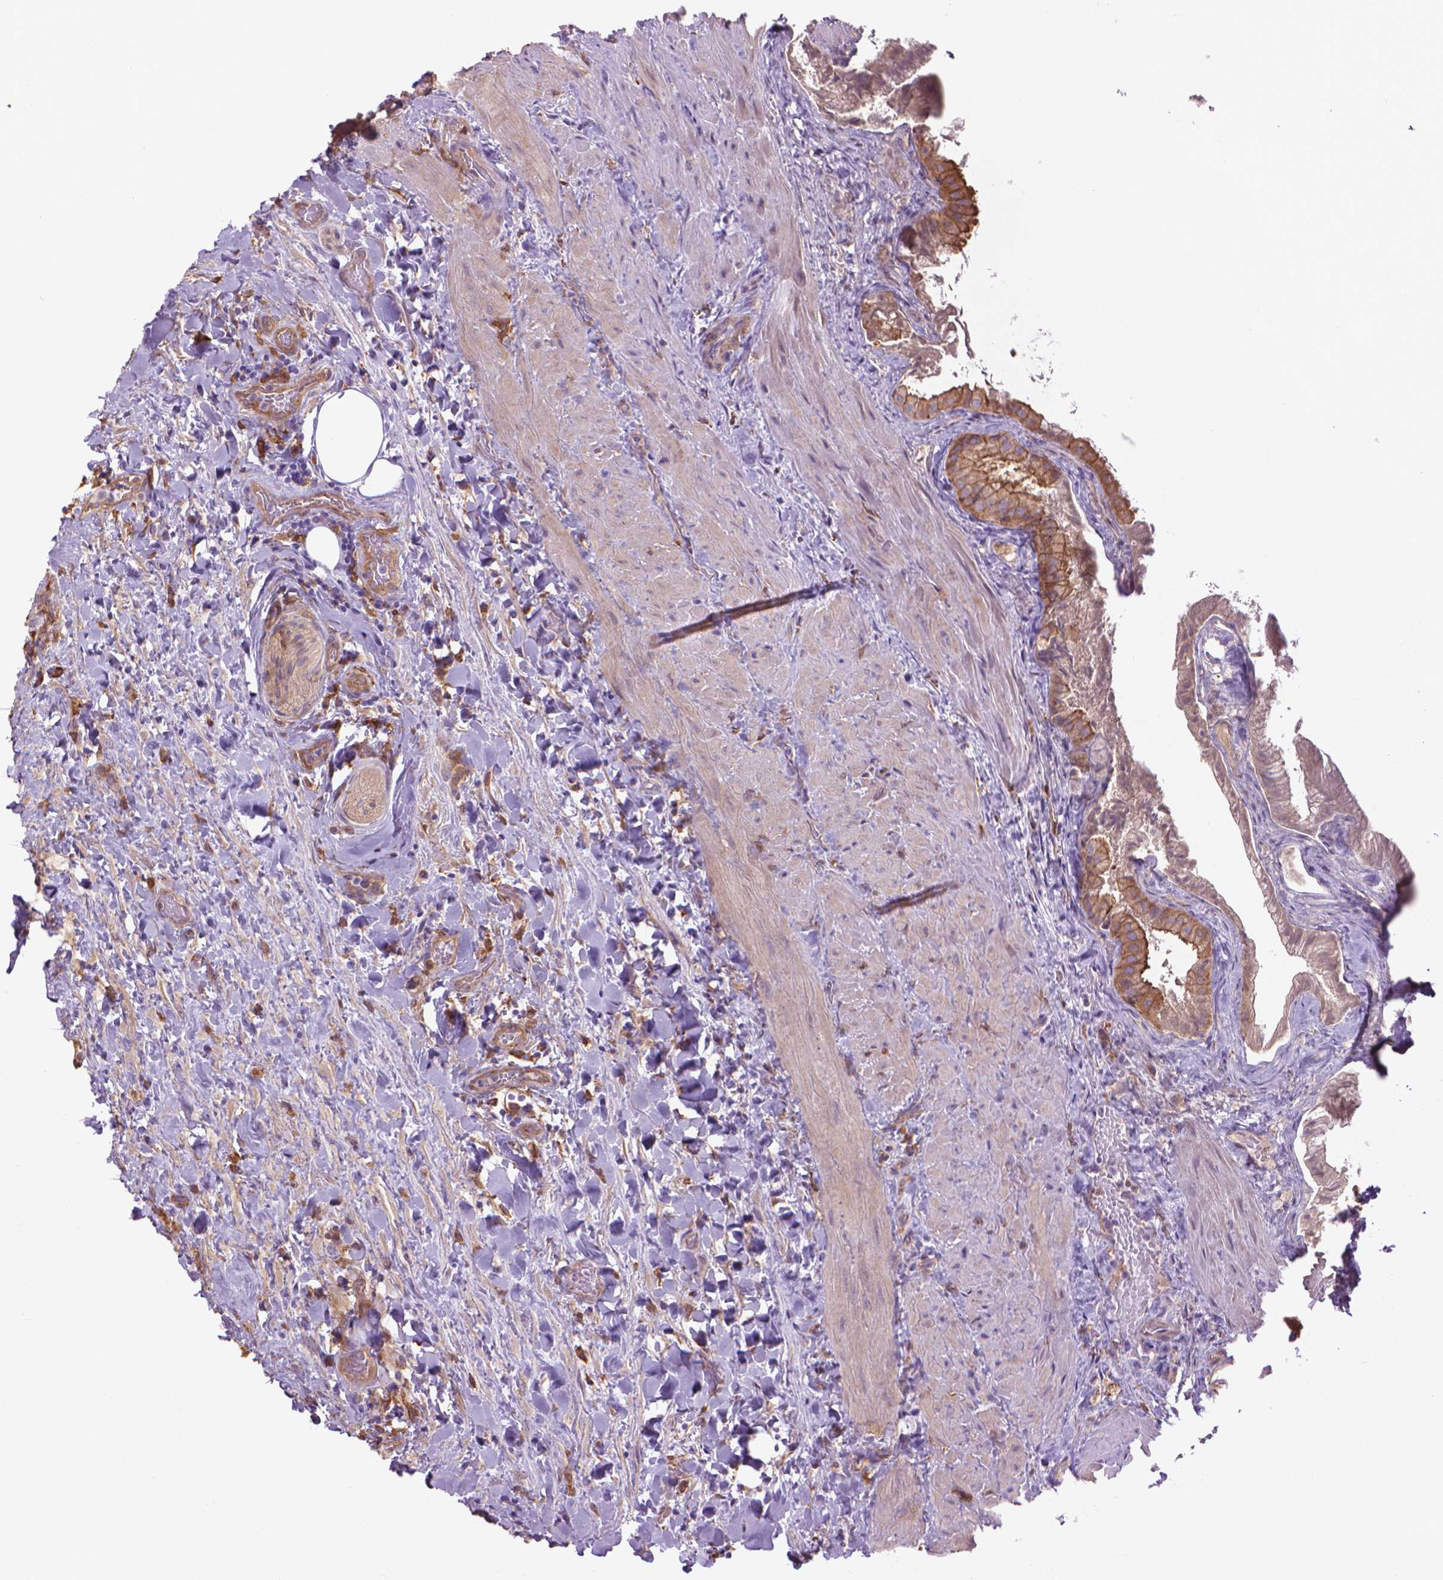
{"staining": {"intensity": "moderate", "quantity": ">75%", "location": "cytoplasmic/membranous"}, "tissue": "gallbladder", "cell_type": "Glandular cells", "image_type": "normal", "snomed": [{"axis": "morphology", "description": "Normal tissue, NOS"}, {"axis": "topography", "description": "Gallbladder"}], "caption": "Brown immunohistochemical staining in normal gallbladder demonstrates moderate cytoplasmic/membranous staining in approximately >75% of glandular cells. (IHC, brightfield microscopy, high magnification).", "gene": "CORO1B", "patient": {"sex": "male", "age": 70}}